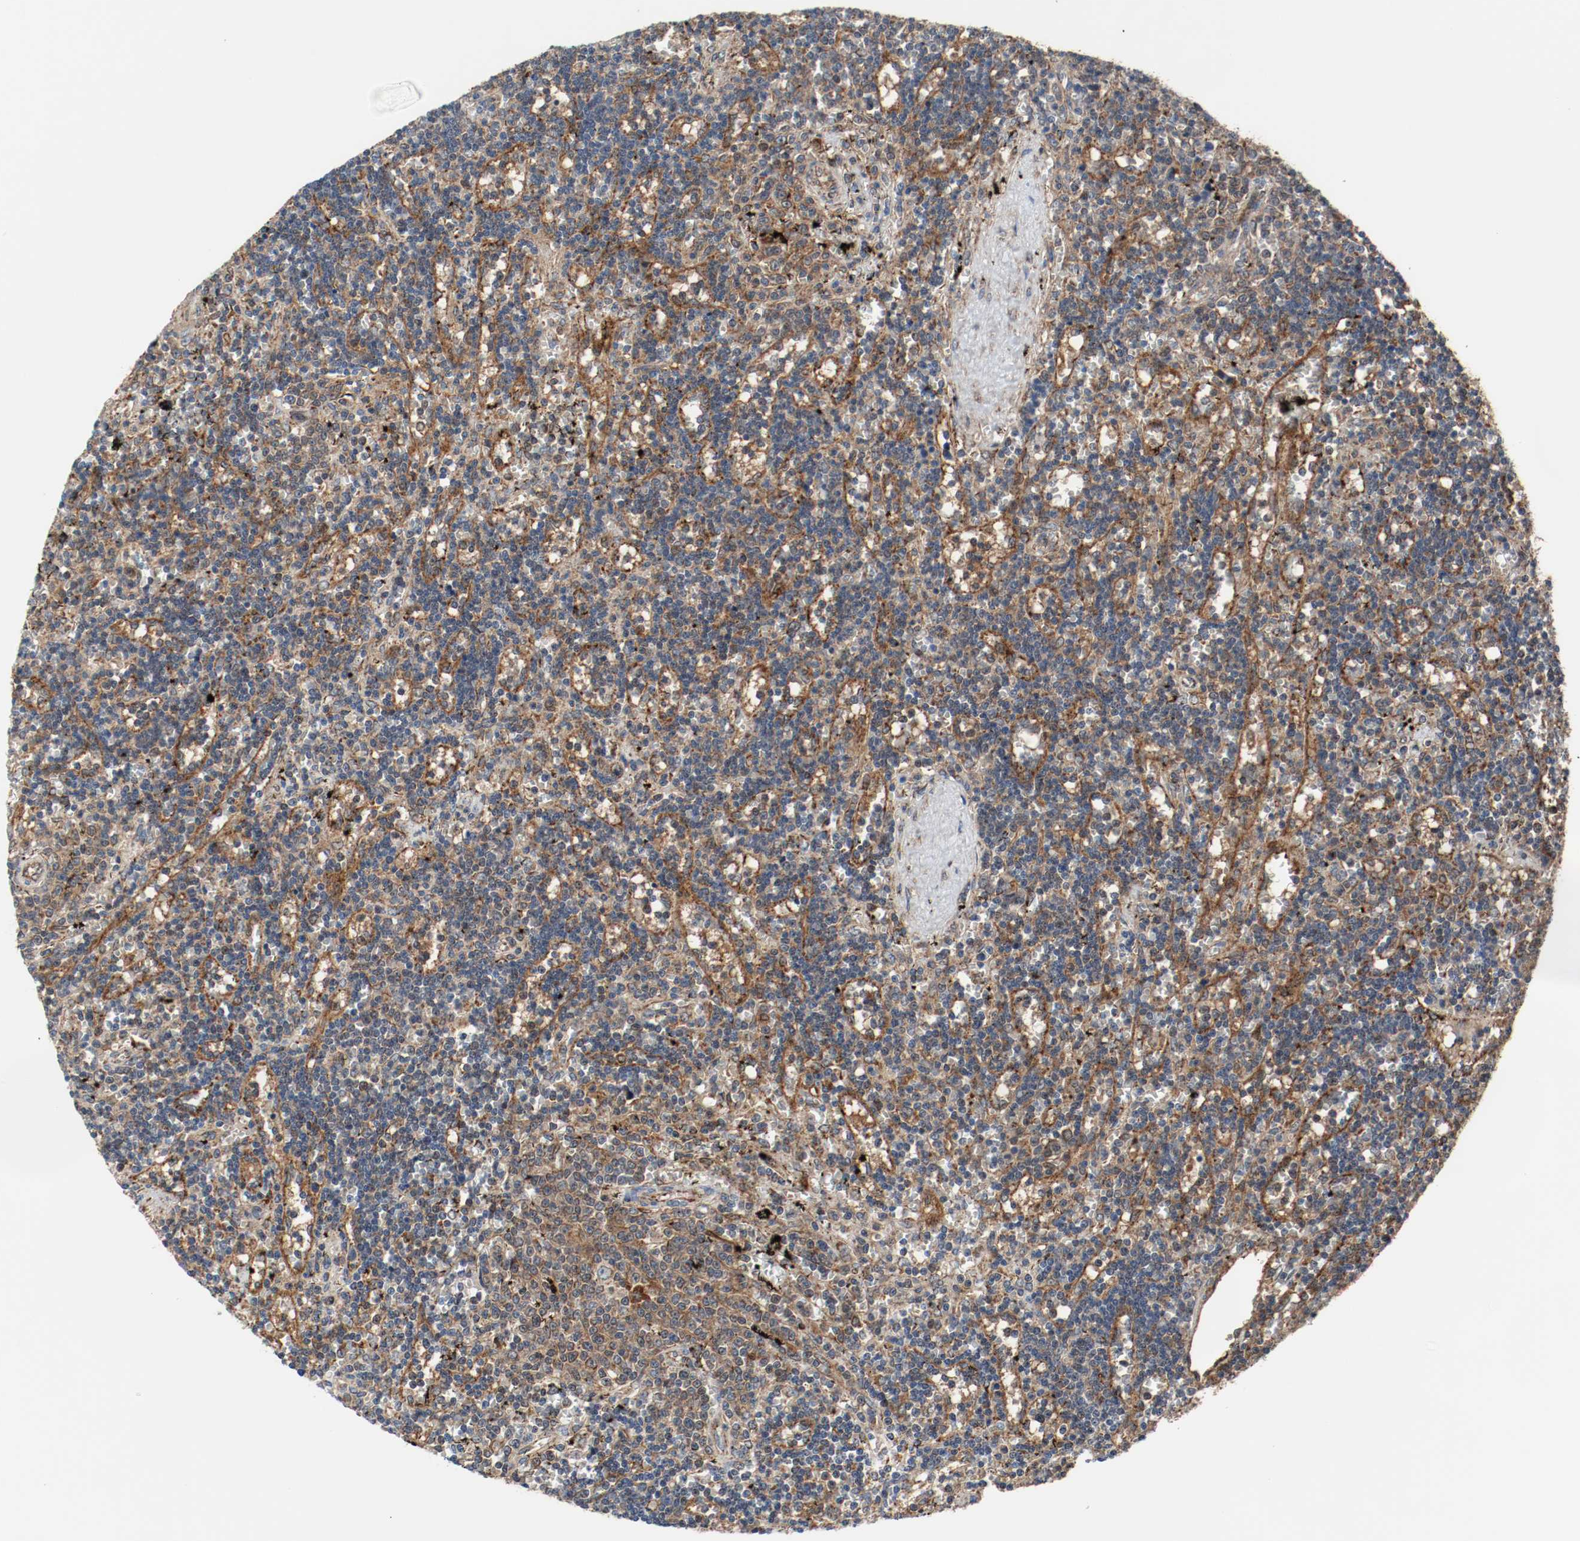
{"staining": {"intensity": "moderate", "quantity": ">75%", "location": "cytoplasmic/membranous"}, "tissue": "lymphoma", "cell_type": "Tumor cells", "image_type": "cancer", "snomed": [{"axis": "morphology", "description": "Malignant lymphoma, non-Hodgkin's type, Low grade"}, {"axis": "topography", "description": "Spleen"}], "caption": "High-magnification brightfield microscopy of low-grade malignant lymphoma, non-Hodgkin's type stained with DAB (brown) and counterstained with hematoxylin (blue). tumor cells exhibit moderate cytoplasmic/membranous positivity is seen in approximately>75% of cells.", "gene": "TXNRD1", "patient": {"sex": "male", "age": 60}}